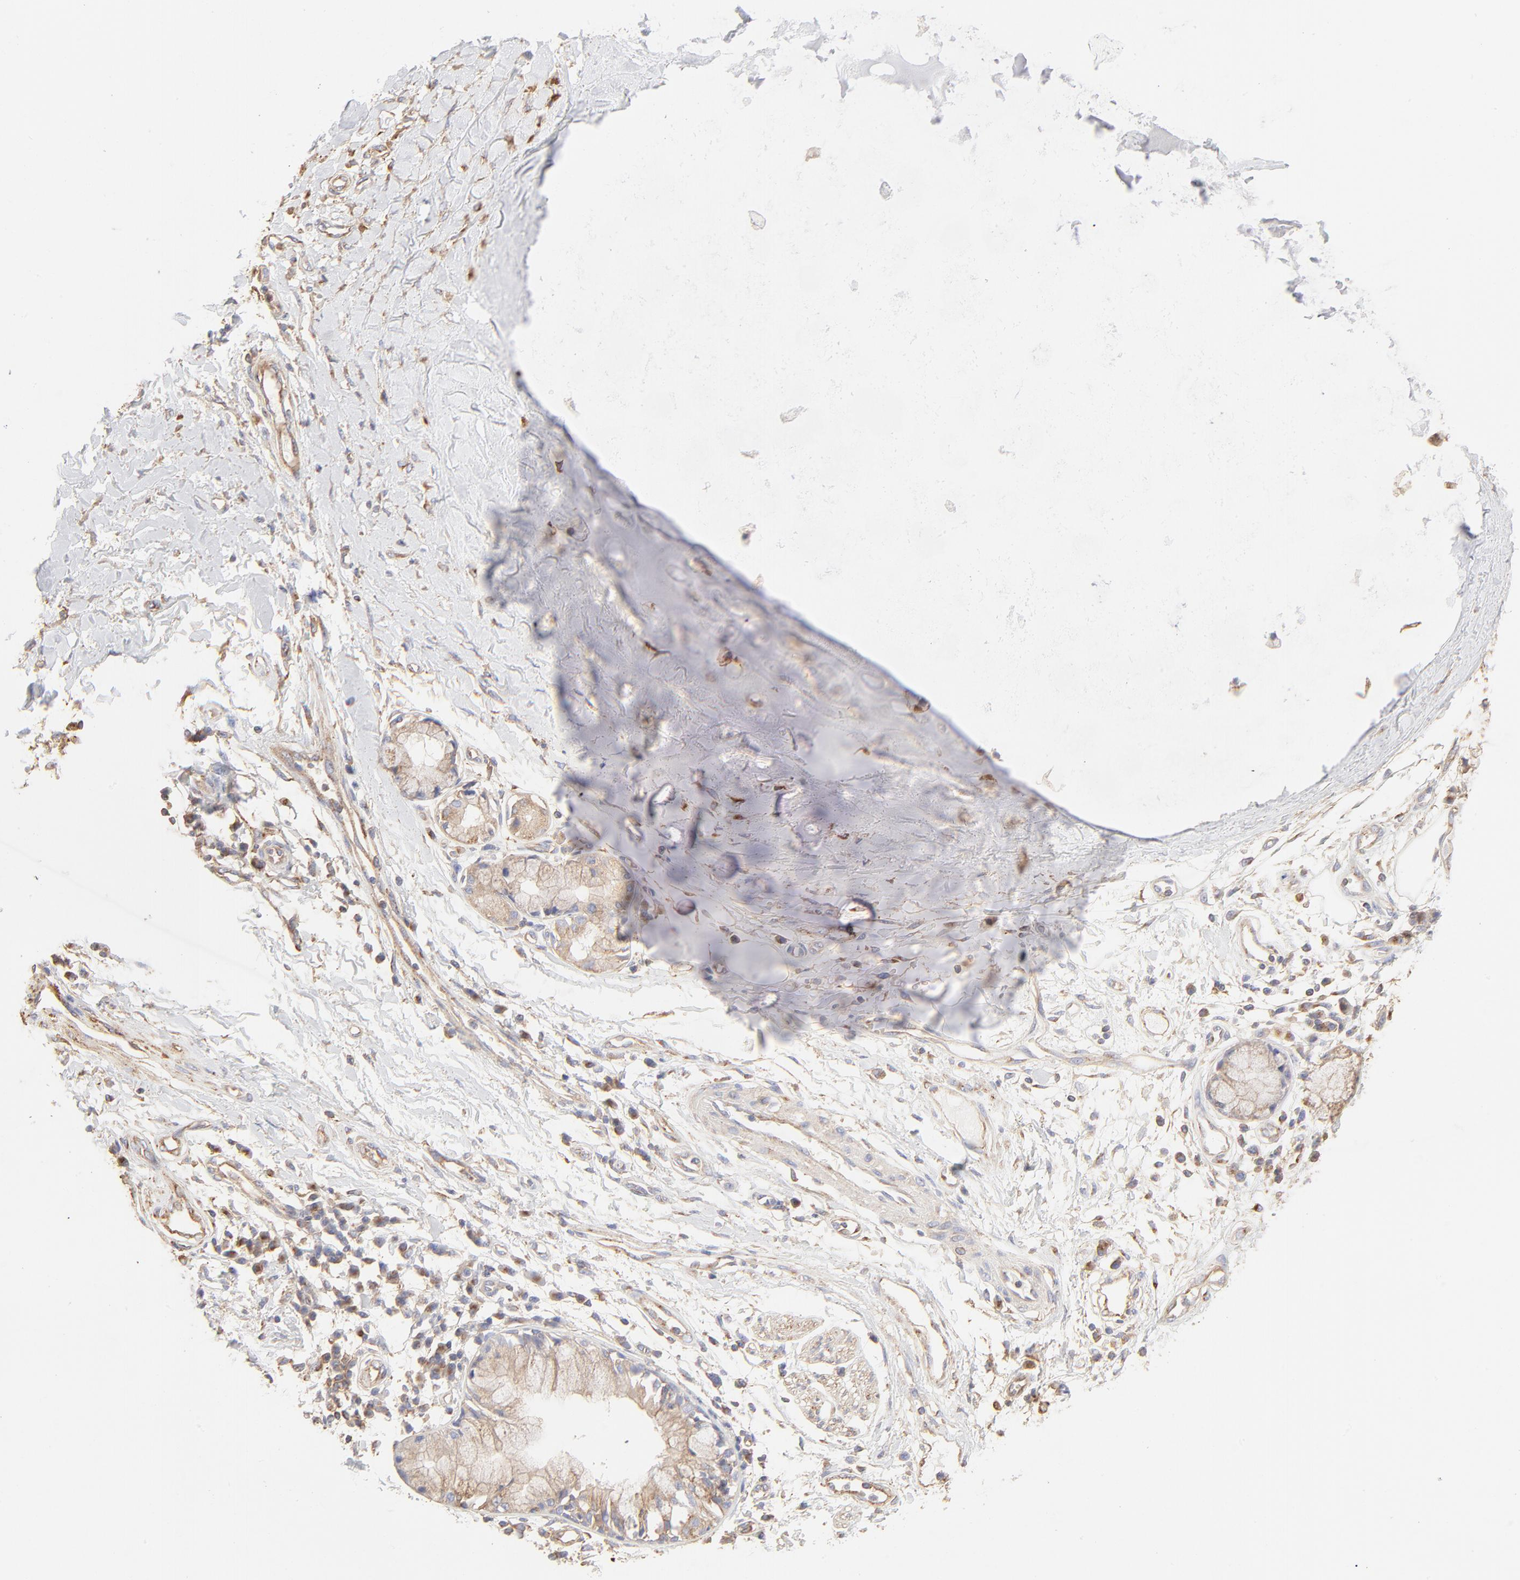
{"staining": {"intensity": "weak", "quantity": ">75%", "location": "cytoplasmic/membranous"}, "tissue": "adipose tissue", "cell_type": "Adipocytes", "image_type": "normal", "snomed": [{"axis": "morphology", "description": "Normal tissue, NOS"}, {"axis": "morphology", "description": "Adenocarcinoma, NOS"}, {"axis": "topography", "description": "Cartilage tissue"}, {"axis": "topography", "description": "Bronchus"}, {"axis": "topography", "description": "Lung"}], "caption": "IHC (DAB (3,3'-diaminobenzidine)) staining of unremarkable adipose tissue demonstrates weak cytoplasmic/membranous protein expression in about >75% of adipocytes.", "gene": "CLTB", "patient": {"sex": "female", "age": 67}}